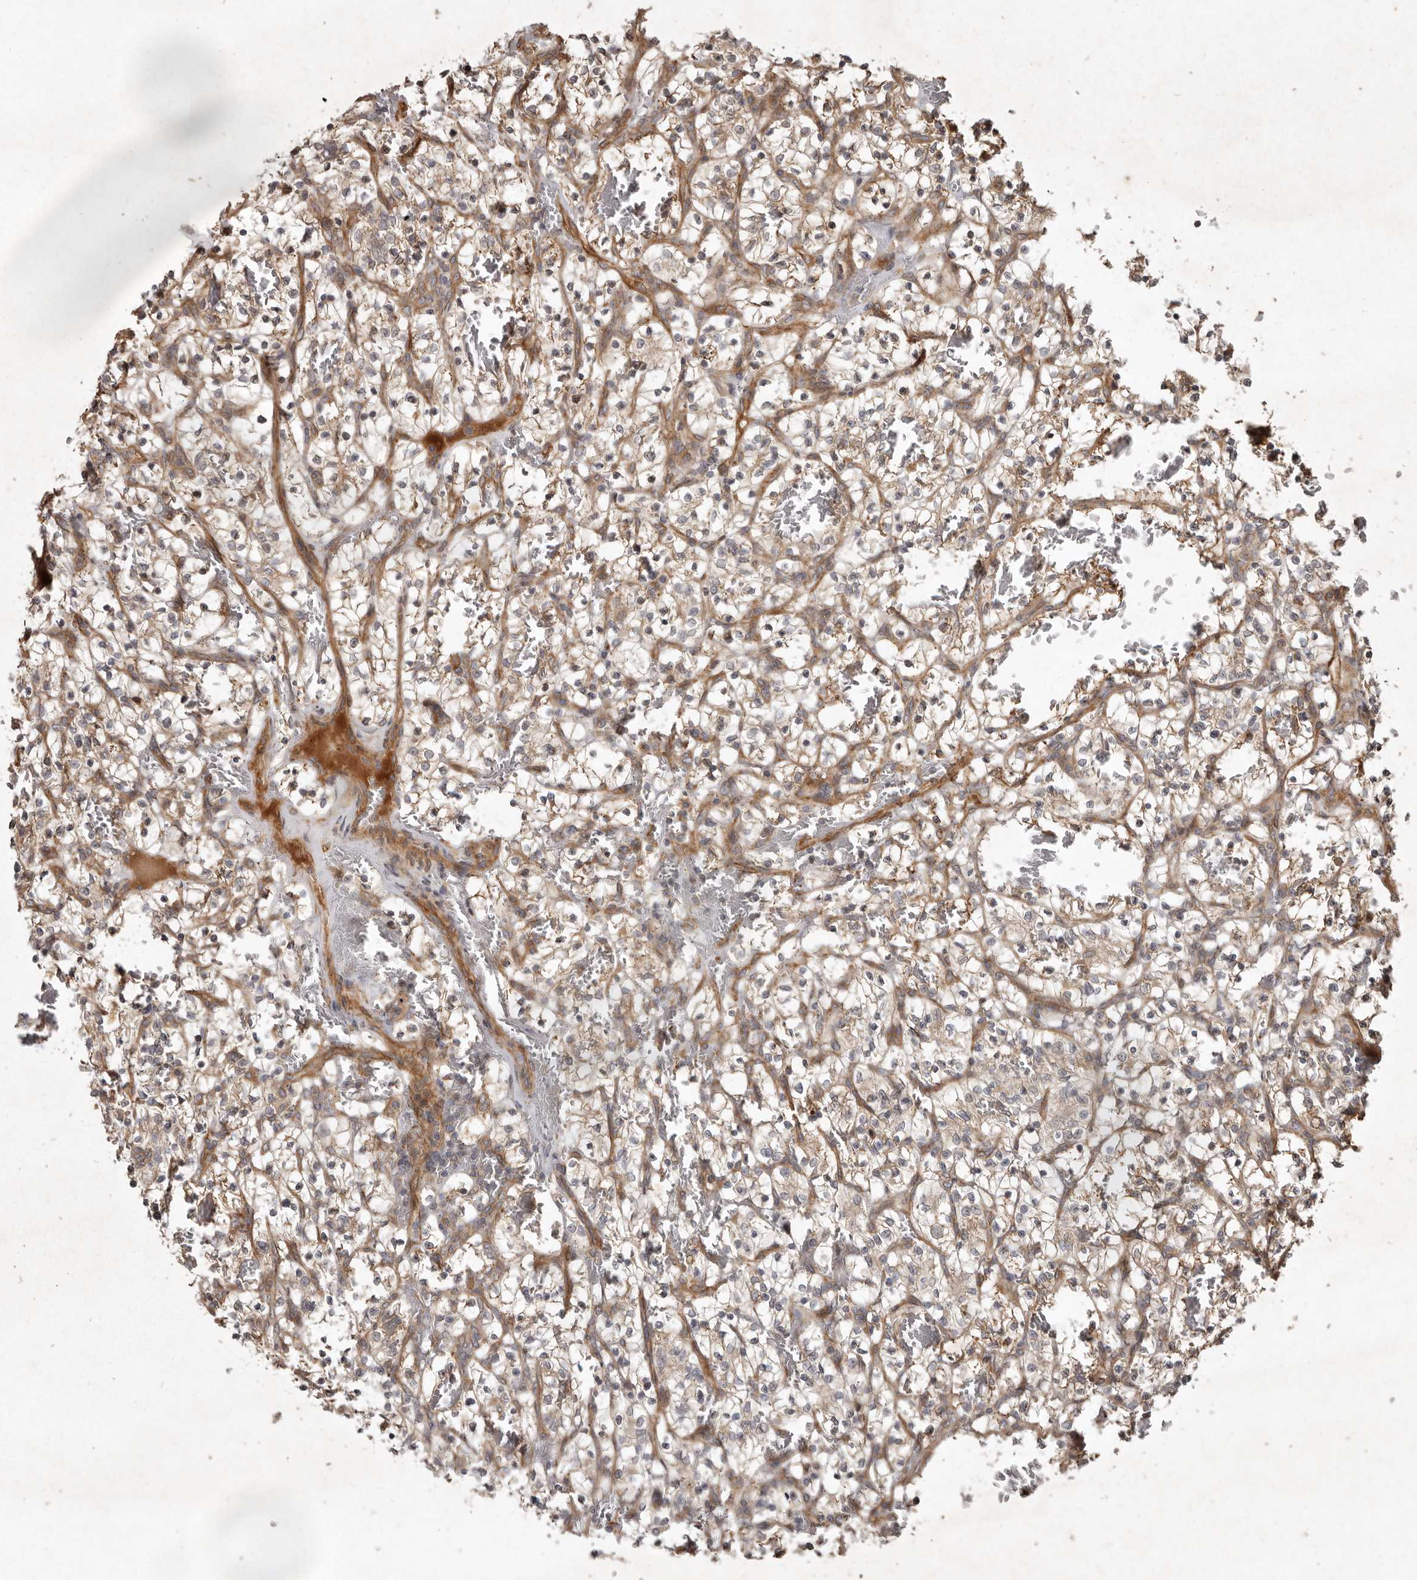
{"staining": {"intensity": "weak", "quantity": ">75%", "location": "cytoplasmic/membranous"}, "tissue": "renal cancer", "cell_type": "Tumor cells", "image_type": "cancer", "snomed": [{"axis": "morphology", "description": "Adenocarcinoma, NOS"}, {"axis": "topography", "description": "Kidney"}], "caption": "Immunohistochemistry (IHC) photomicrograph of neoplastic tissue: human adenocarcinoma (renal) stained using immunohistochemistry shows low levels of weak protein expression localized specifically in the cytoplasmic/membranous of tumor cells, appearing as a cytoplasmic/membranous brown color.", "gene": "SEMA3A", "patient": {"sex": "female", "age": 57}}